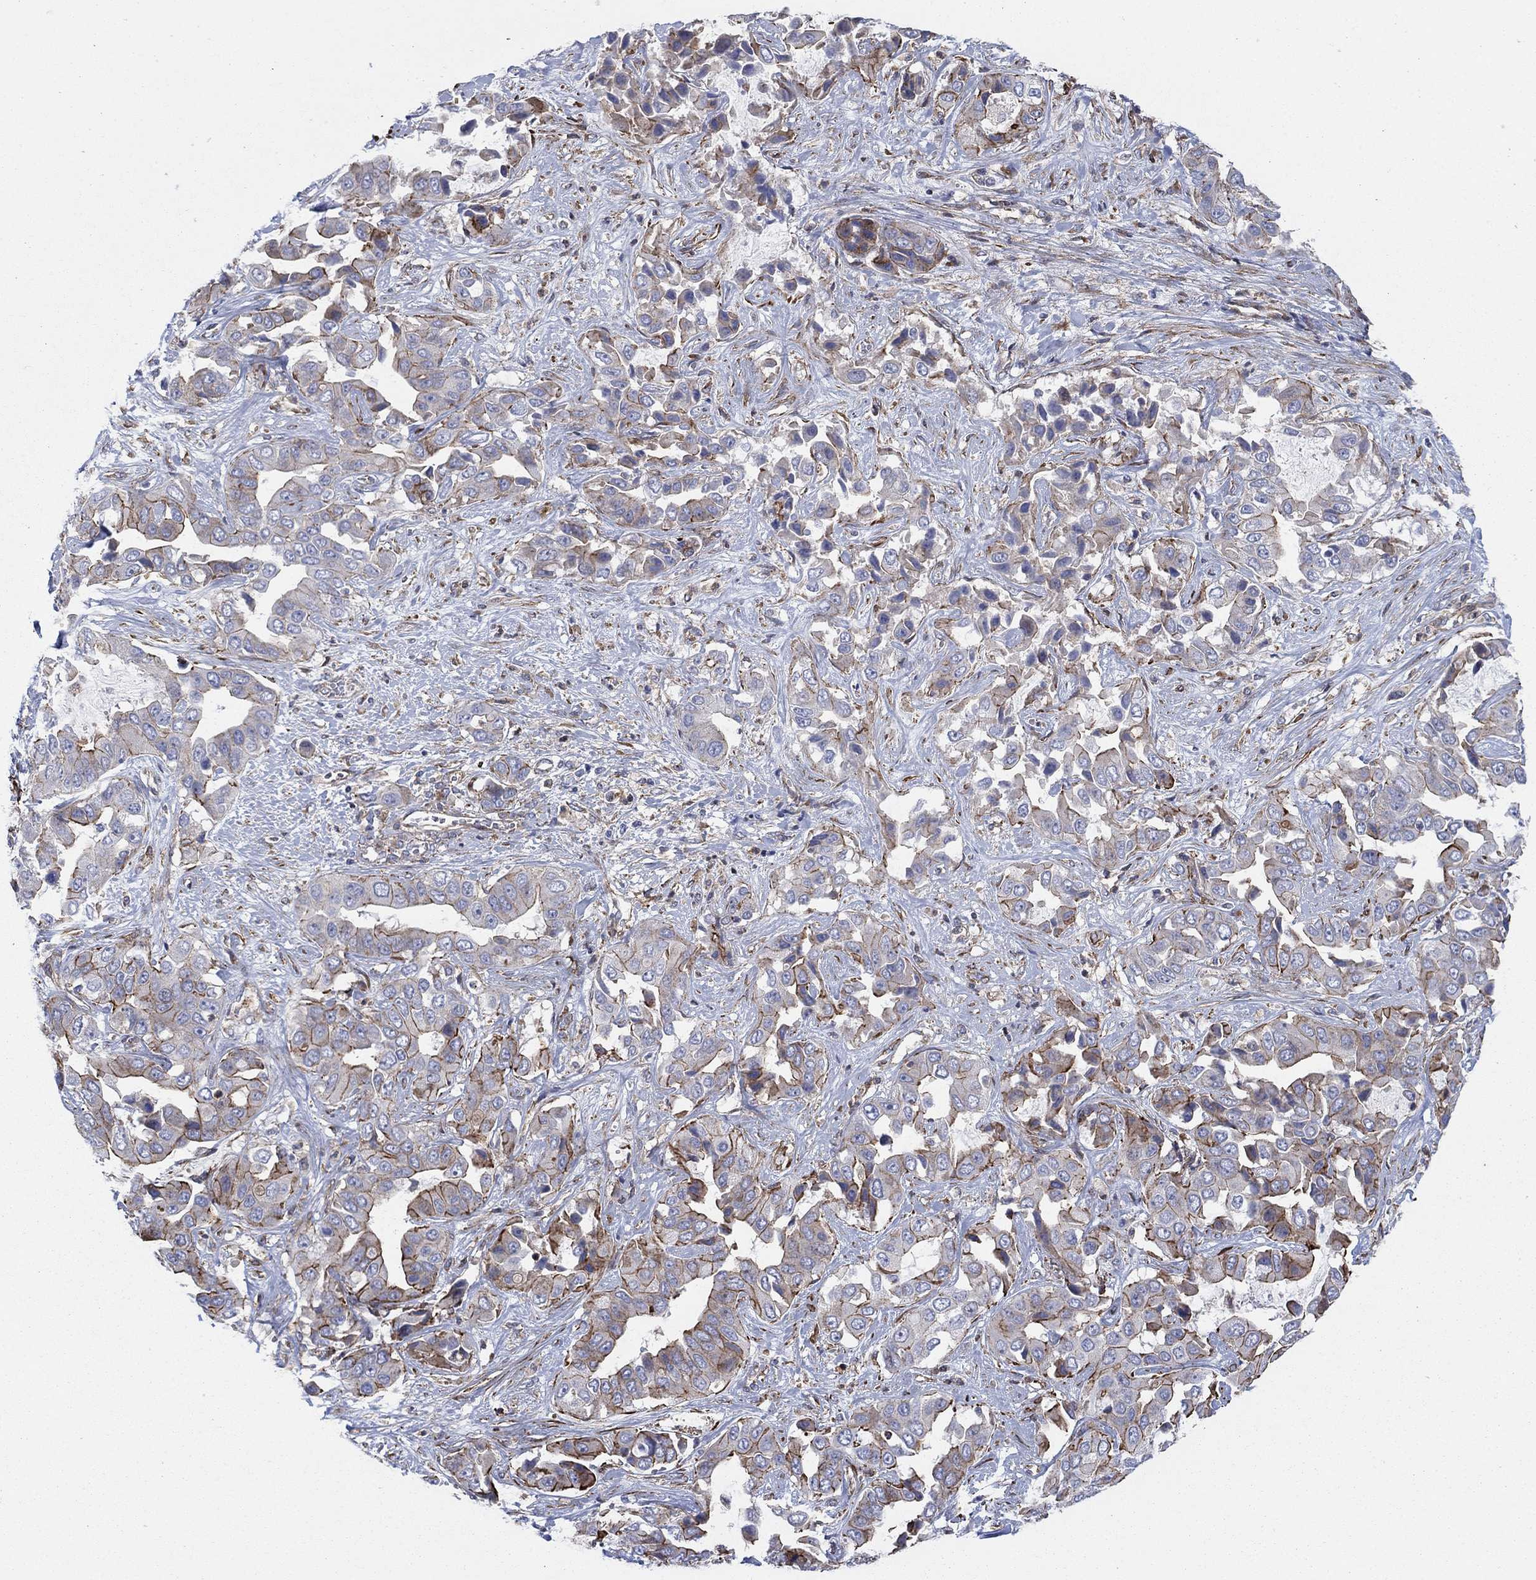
{"staining": {"intensity": "moderate", "quantity": "25%-75%", "location": "cytoplasmic/membranous"}, "tissue": "liver cancer", "cell_type": "Tumor cells", "image_type": "cancer", "snomed": [{"axis": "morphology", "description": "Cholangiocarcinoma"}, {"axis": "topography", "description": "Liver"}], "caption": "The immunohistochemical stain shows moderate cytoplasmic/membranous expression in tumor cells of liver cholangiocarcinoma tissue.", "gene": "PAG1", "patient": {"sex": "female", "age": 52}}